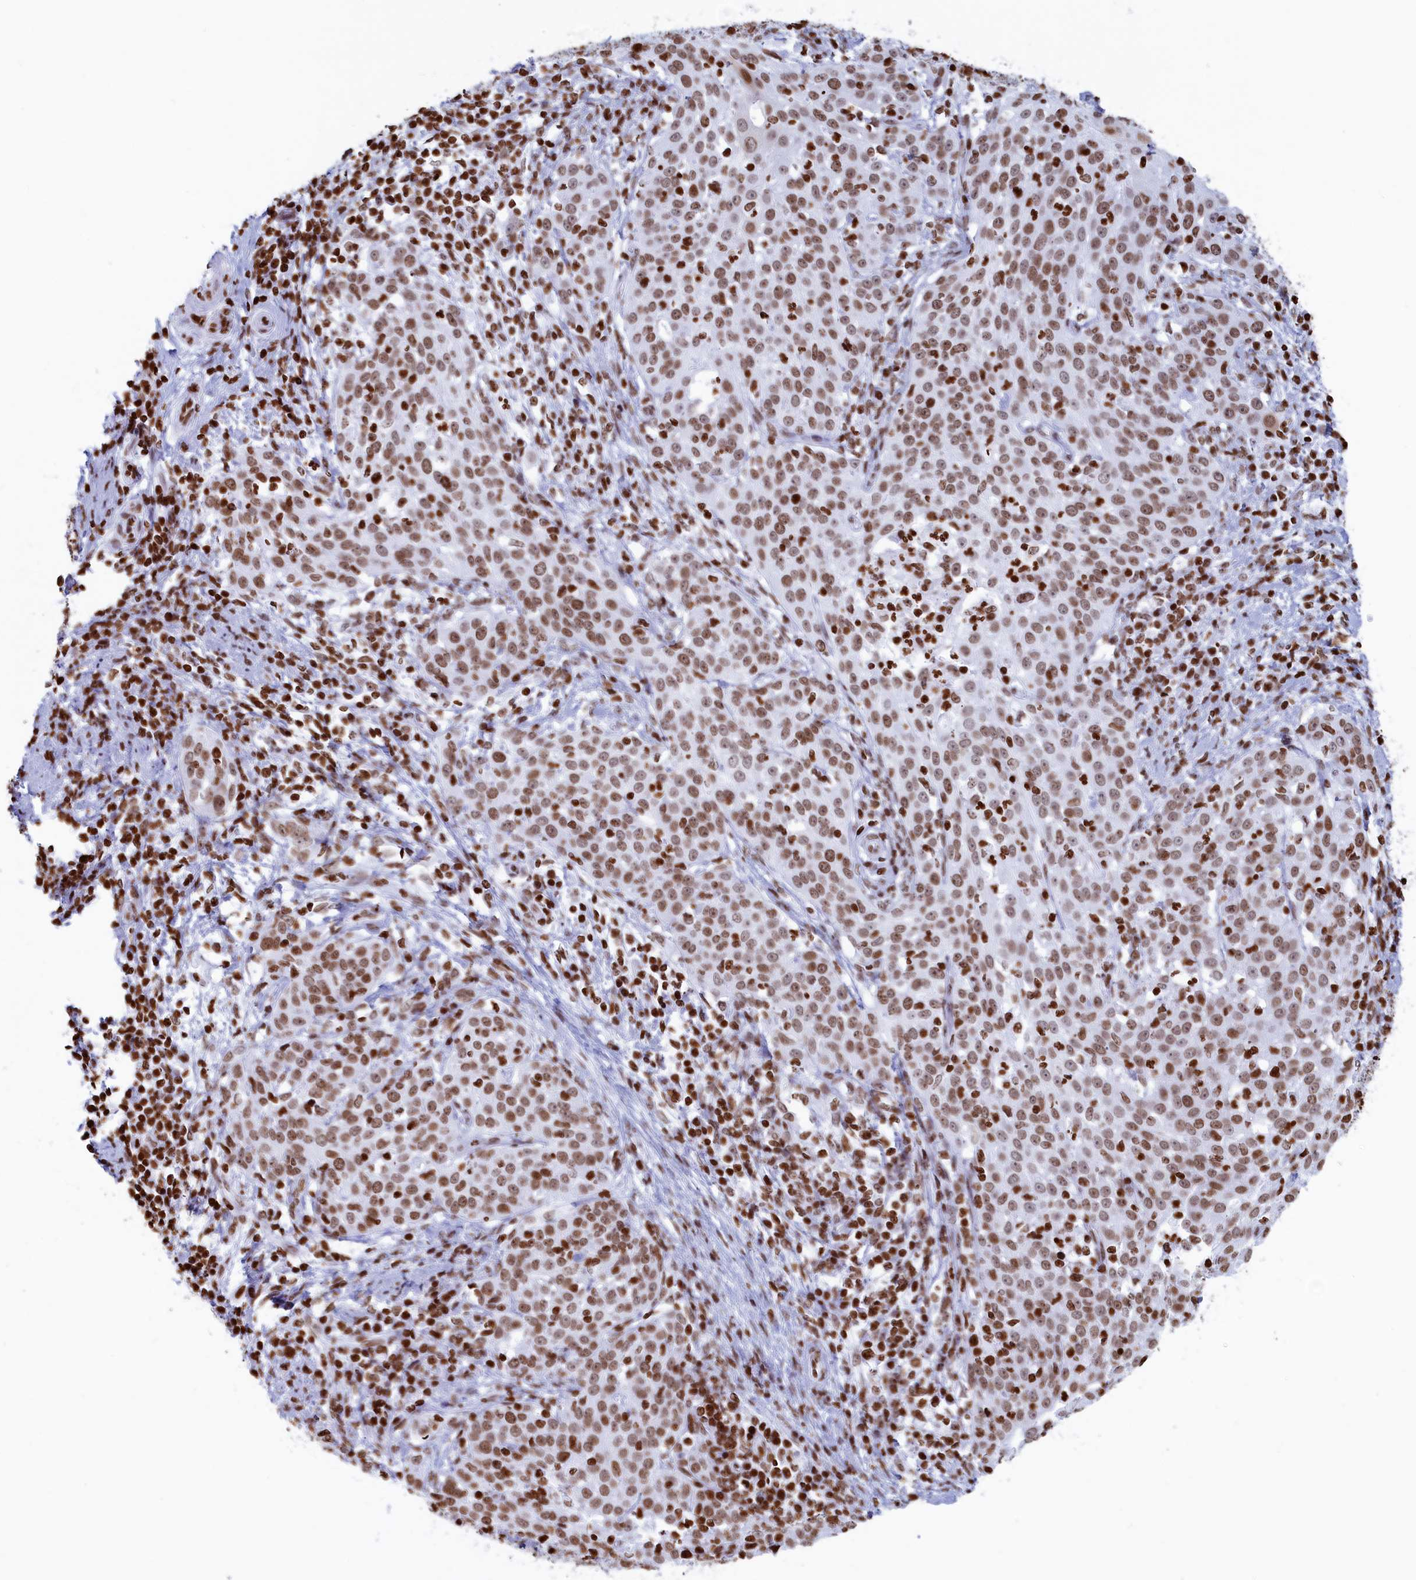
{"staining": {"intensity": "moderate", "quantity": ">75%", "location": "nuclear"}, "tissue": "cervical cancer", "cell_type": "Tumor cells", "image_type": "cancer", "snomed": [{"axis": "morphology", "description": "Squamous cell carcinoma, NOS"}, {"axis": "topography", "description": "Cervix"}], "caption": "Moderate nuclear staining for a protein is appreciated in approximately >75% of tumor cells of cervical cancer using immunohistochemistry.", "gene": "APOBEC3A", "patient": {"sex": "female", "age": 57}}